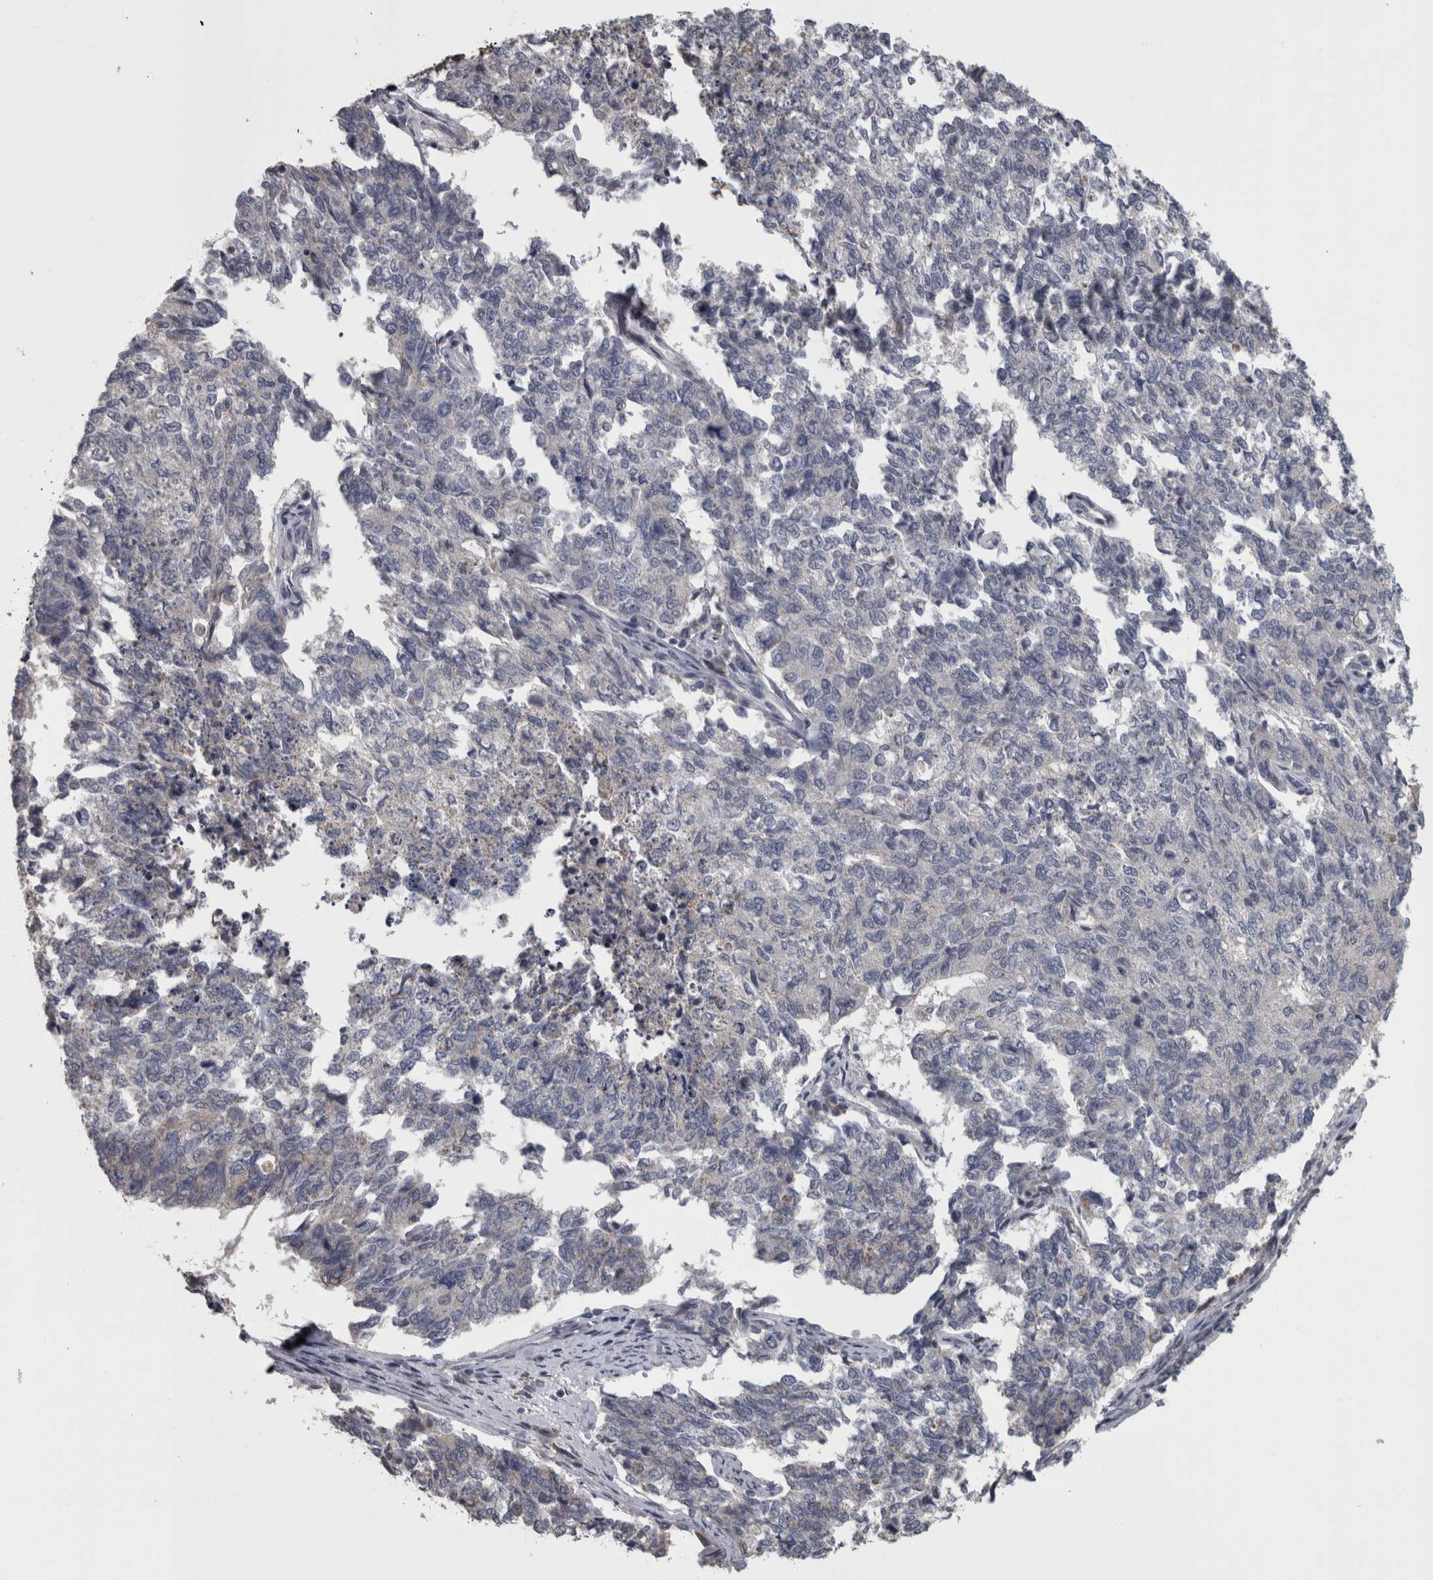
{"staining": {"intensity": "negative", "quantity": "none", "location": "none"}, "tissue": "cervical cancer", "cell_type": "Tumor cells", "image_type": "cancer", "snomed": [{"axis": "morphology", "description": "Squamous cell carcinoma, NOS"}, {"axis": "topography", "description": "Cervix"}], "caption": "High magnification brightfield microscopy of cervical squamous cell carcinoma stained with DAB (3,3'-diaminobenzidine) (brown) and counterstained with hematoxylin (blue): tumor cells show no significant staining.", "gene": "DBT", "patient": {"sex": "female", "age": 63}}